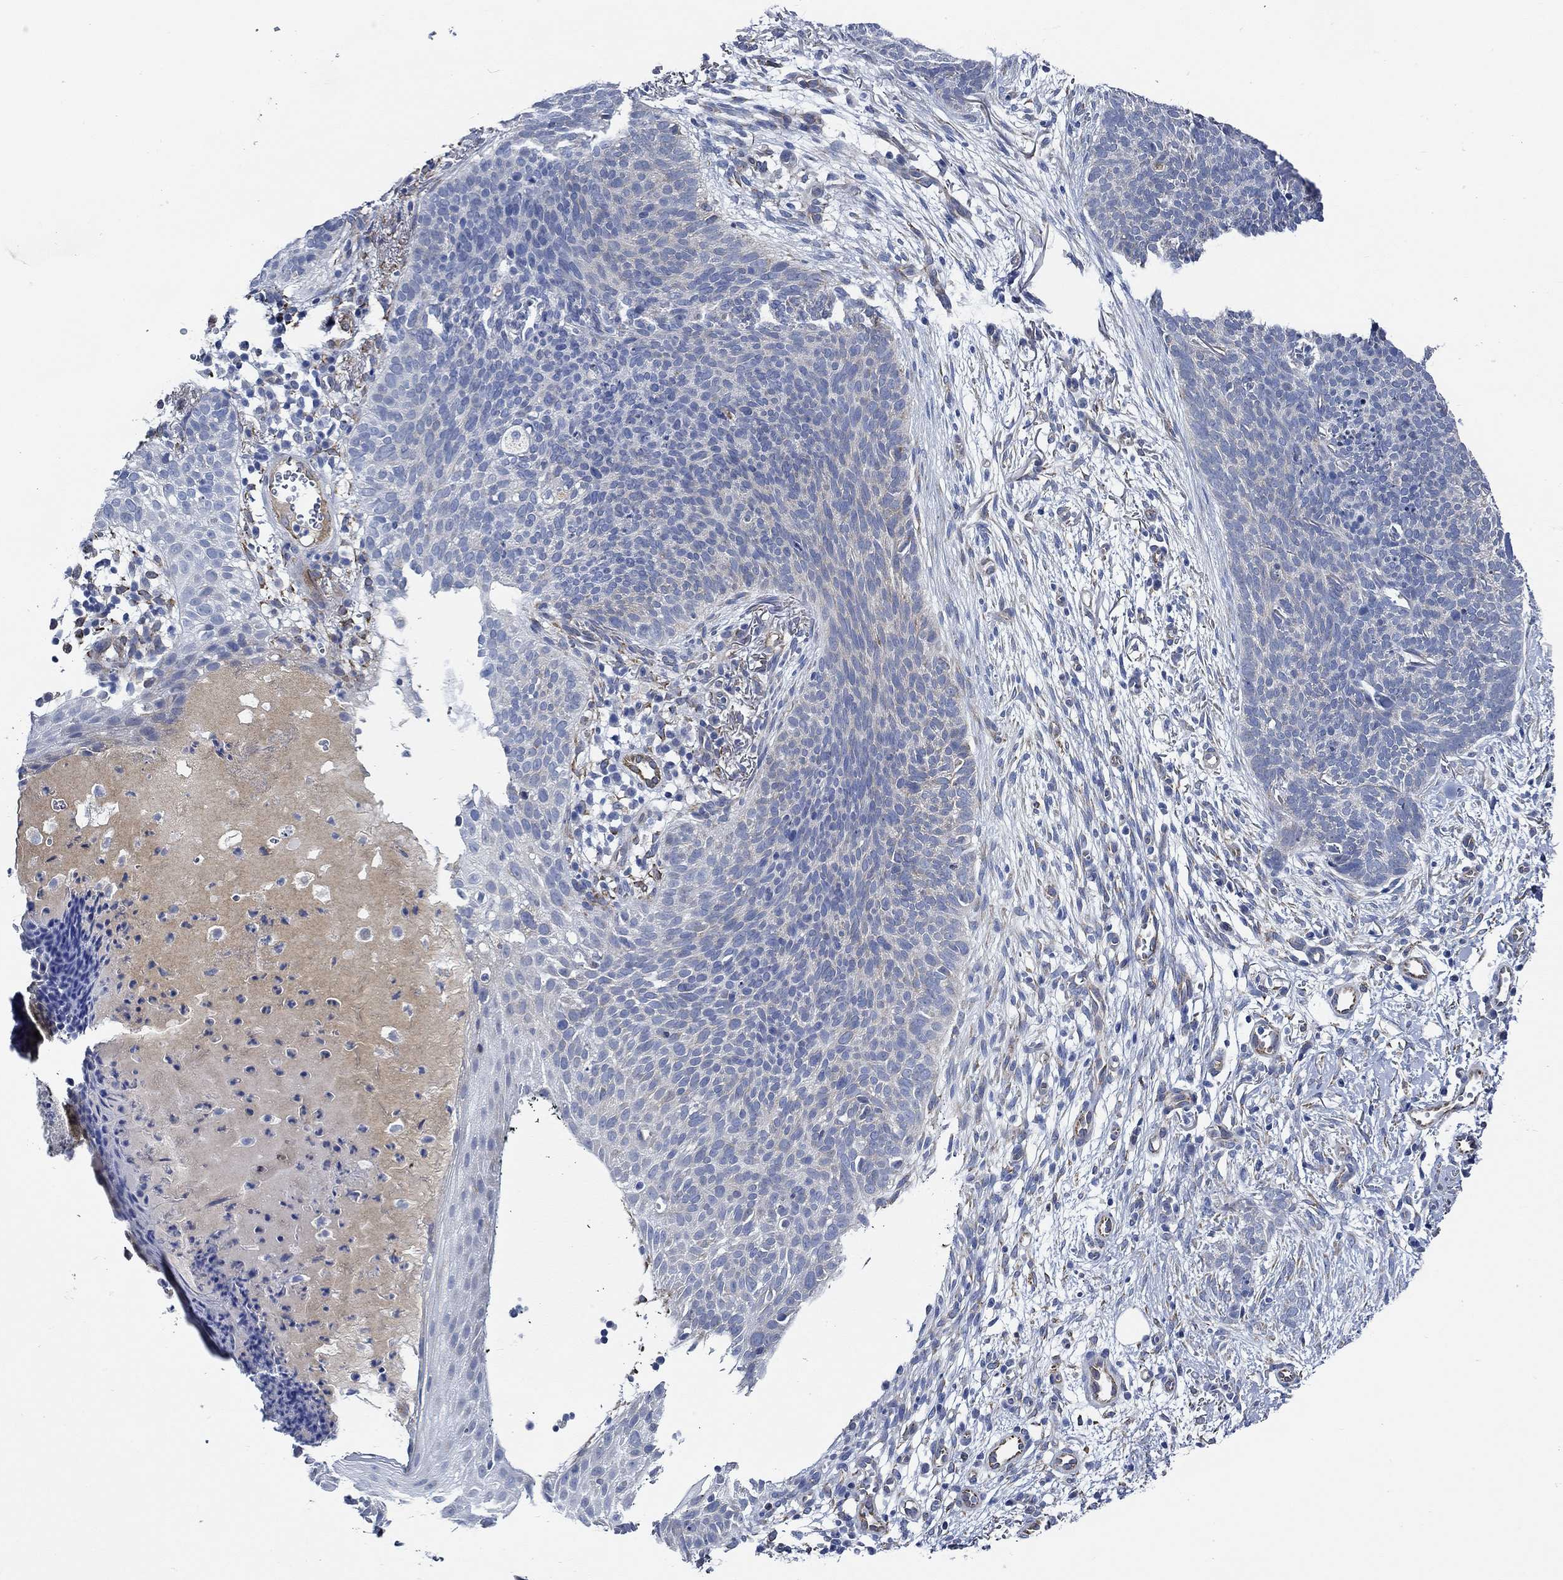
{"staining": {"intensity": "negative", "quantity": "none", "location": "none"}, "tissue": "skin cancer", "cell_type": "Tumor cells", "image_type": "cancer", "snomed": [{"axis": "morphology", "description": "Basal cell carcinoma"}, {"axis": "topography", "description": "Skin"}], "caption": "Photomicrograph shows no protein staining in tumor cells of skin basal cell carcinoma tissue.", "gene": "HECW2", "patient": {"sex": "male", "age": 64}}